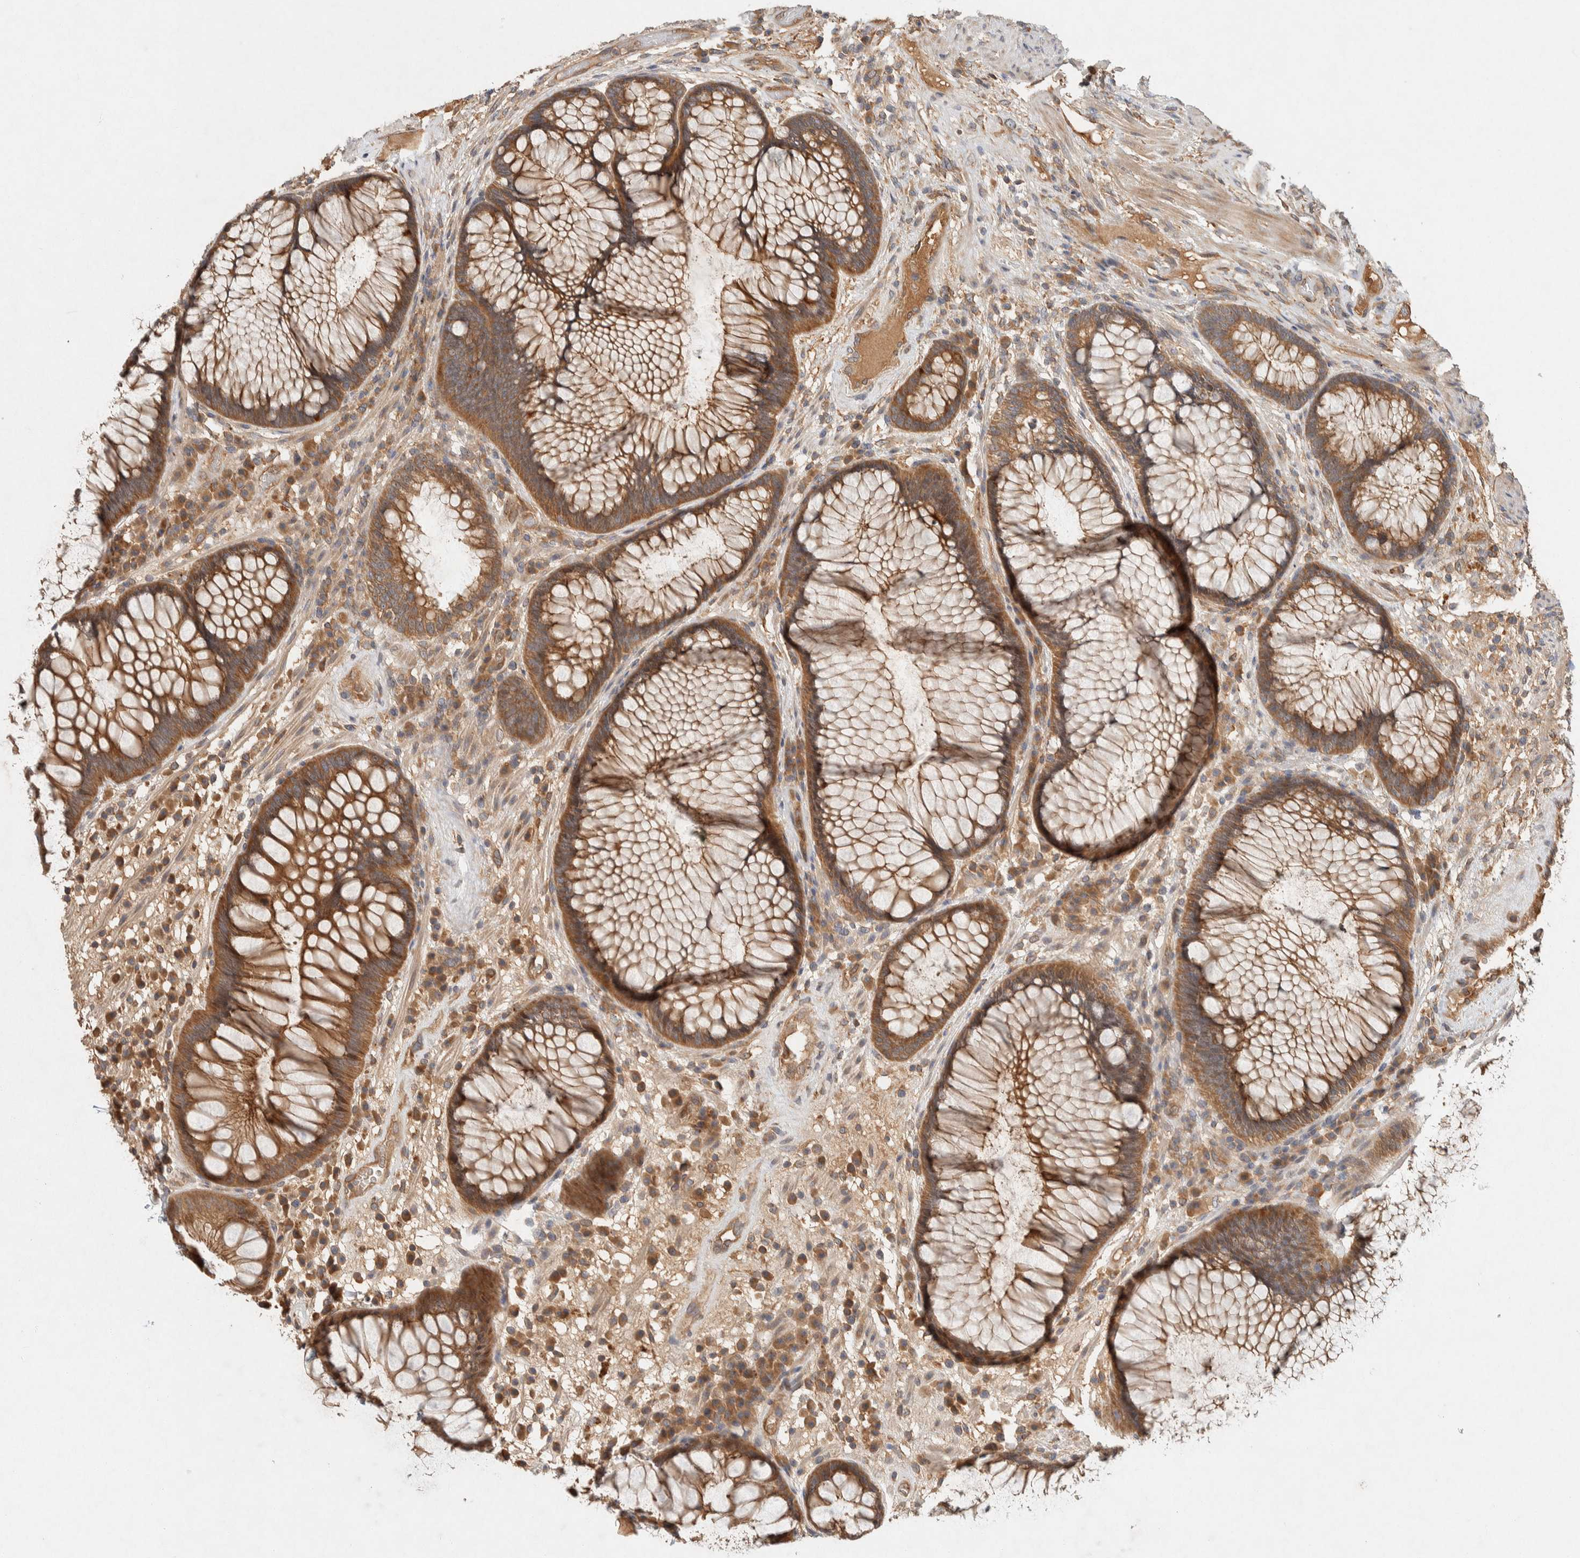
{"staining": {"intensity": "moderate", "quantity": ">75%", "location": "cytoplasmic/membranous"}, "tissue": "rectum", "cell_type": "Glandular cells", "image_type": "normal", "snomed": [{"axis": "morphology", "description": "Normal tissue, NOS"}, {"axis": "topography", "description": "Rectum"}], "caption": "DAB (3,3'-diaminobenzidine) immunohistochemical staining of unremarkable rectum shows moderate cytoplasmic/membranous protein staining in approximately >75% of glandular cells. The staining was performed using DAB, with brown indicating positive protein expression. Nuclei are stained blue with hematoxylin.", "gene": "PXK", "patient": {"sex": "male", "age": 51}}